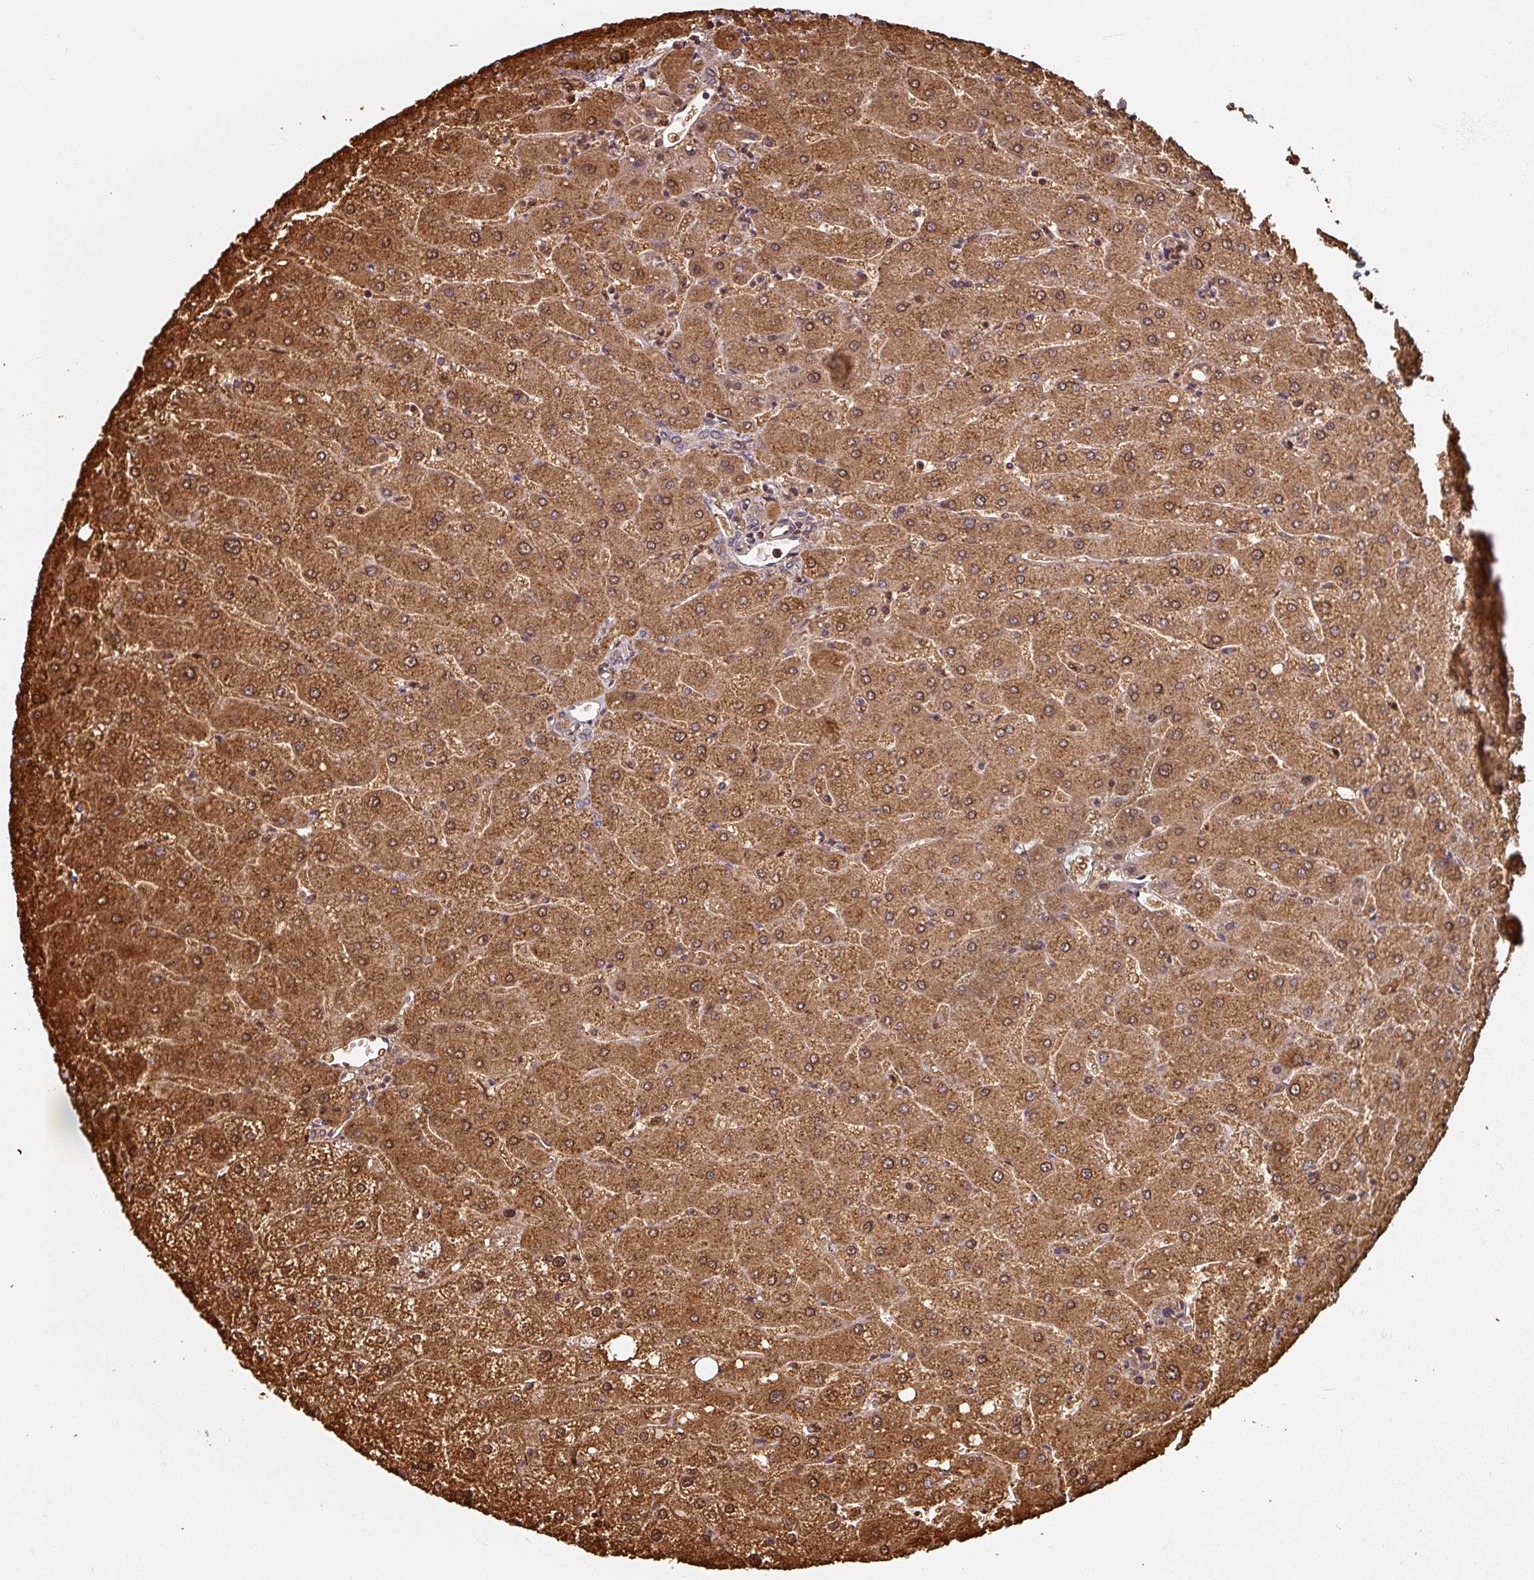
{"staining": {"intensity": "moderate", "quantity": ">75%", "location": "cytoplasmic/membranous"}, "tissue": "liver", "cell_type": "Cholangiocytes", "image_type": "normal", "snomed": [{"axis": "morphology", "description": "Normal tissue, NOS"}, {"axis": "topography", "description": "Liver"}], "caption": "Liver was stained to show a protein in brown. There is medium levels of moderate cytoplasmic/membranous positivity in about >75% of cholangiocytes. (DAB = brown stain, brightfield microscopy at high magnification).", "gene": "EID1", "patient": {"sex": "male", "age": 67}}